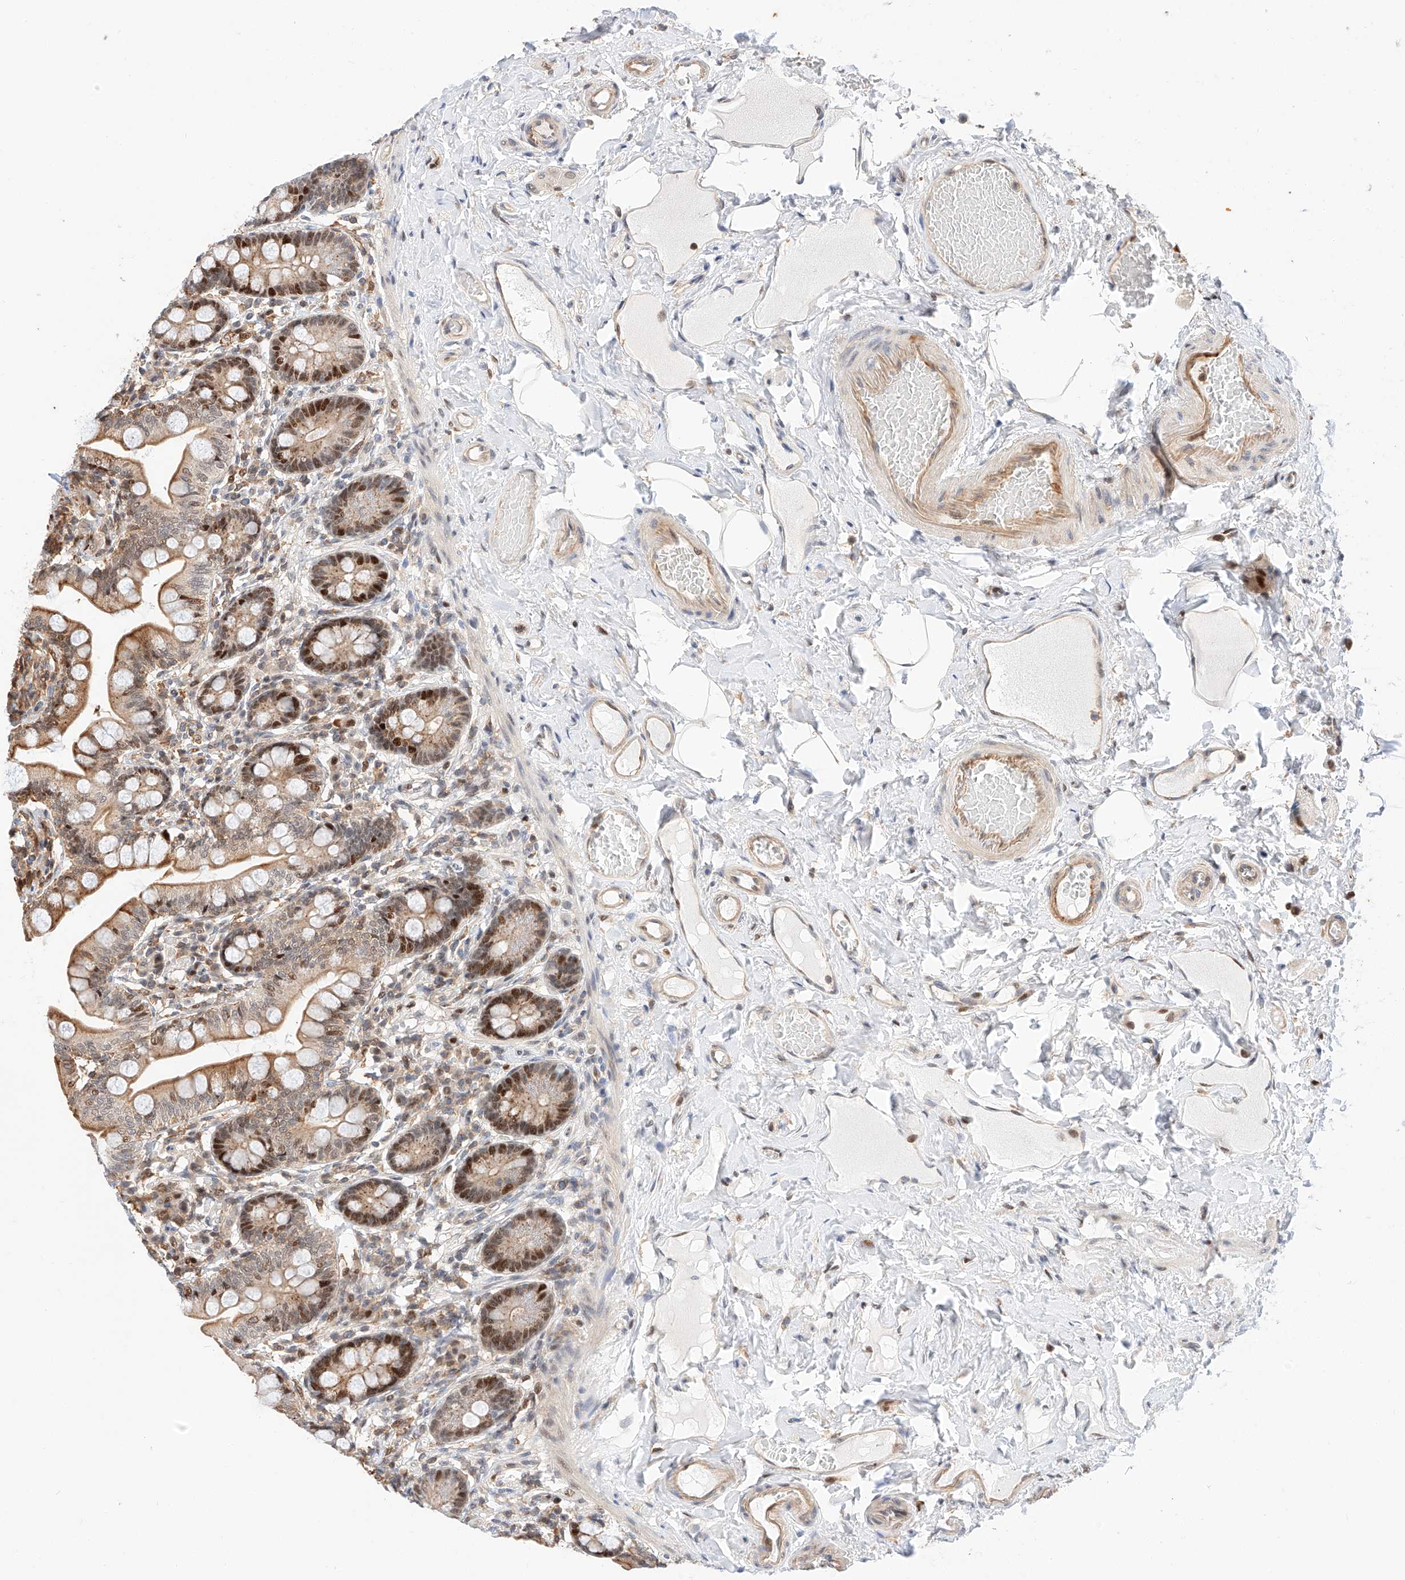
{"staining": {"intensity": "strong", "quantity": ">75%", "location": "cytoplasmic/membranous,nuclear"}, "tissue": "small intestine", "cell_type": "Glandular cells", "image_type": "normal", "snomed": [{"axis": "morphology", "description": "Normal tissue, NOS"}, {"axis": "topography", "description": "Small intestine"}], "caption": "The micrograph exhibits immunohistochemical staining of benign small intestine. There is strong cytoplasmic/membranous,nuclear positivity is present in about >75% of glandular cells.", "gene": "HDAC9", "patient": {"sex": "female", "age": 64}}